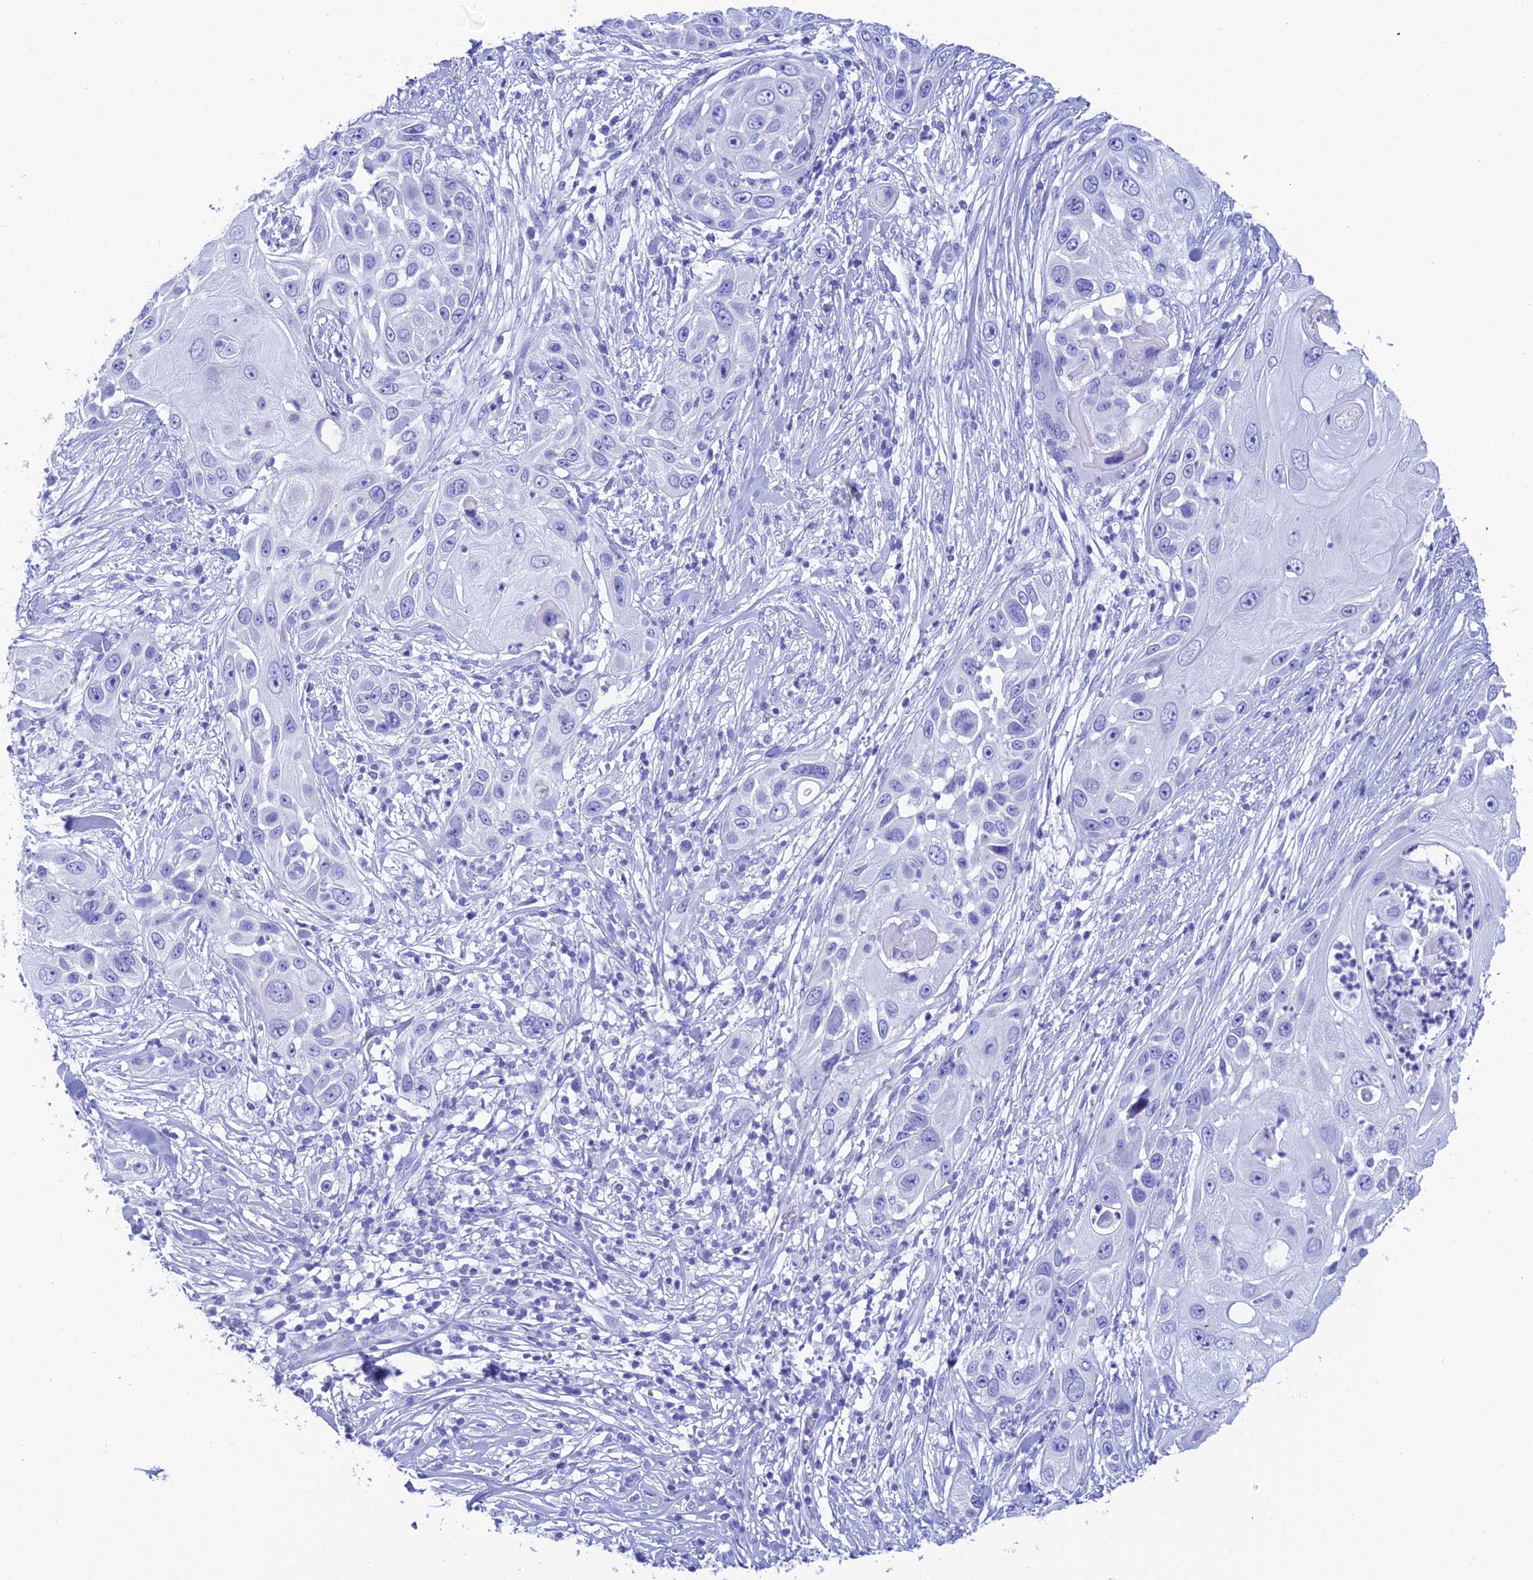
{"staining": {"intensity": "negative", "quantity": "none", "location": "none"}, "tissue": "skin cancer", "cell_type": "Tumor cells", "image_type": "cancer", "snomed": [{"axis": "morphology", "description": "Squamous cell carcinoma, NOS"}, {"axis": "topography", "description": "Skin"}], "caption": "Skin cancer (squamous cell carcinoma) stained for a protein using IHC demonstrates no staining tumor cells.", "gene": "REG1A", "patient": {"sex": "female", "age": 44}}